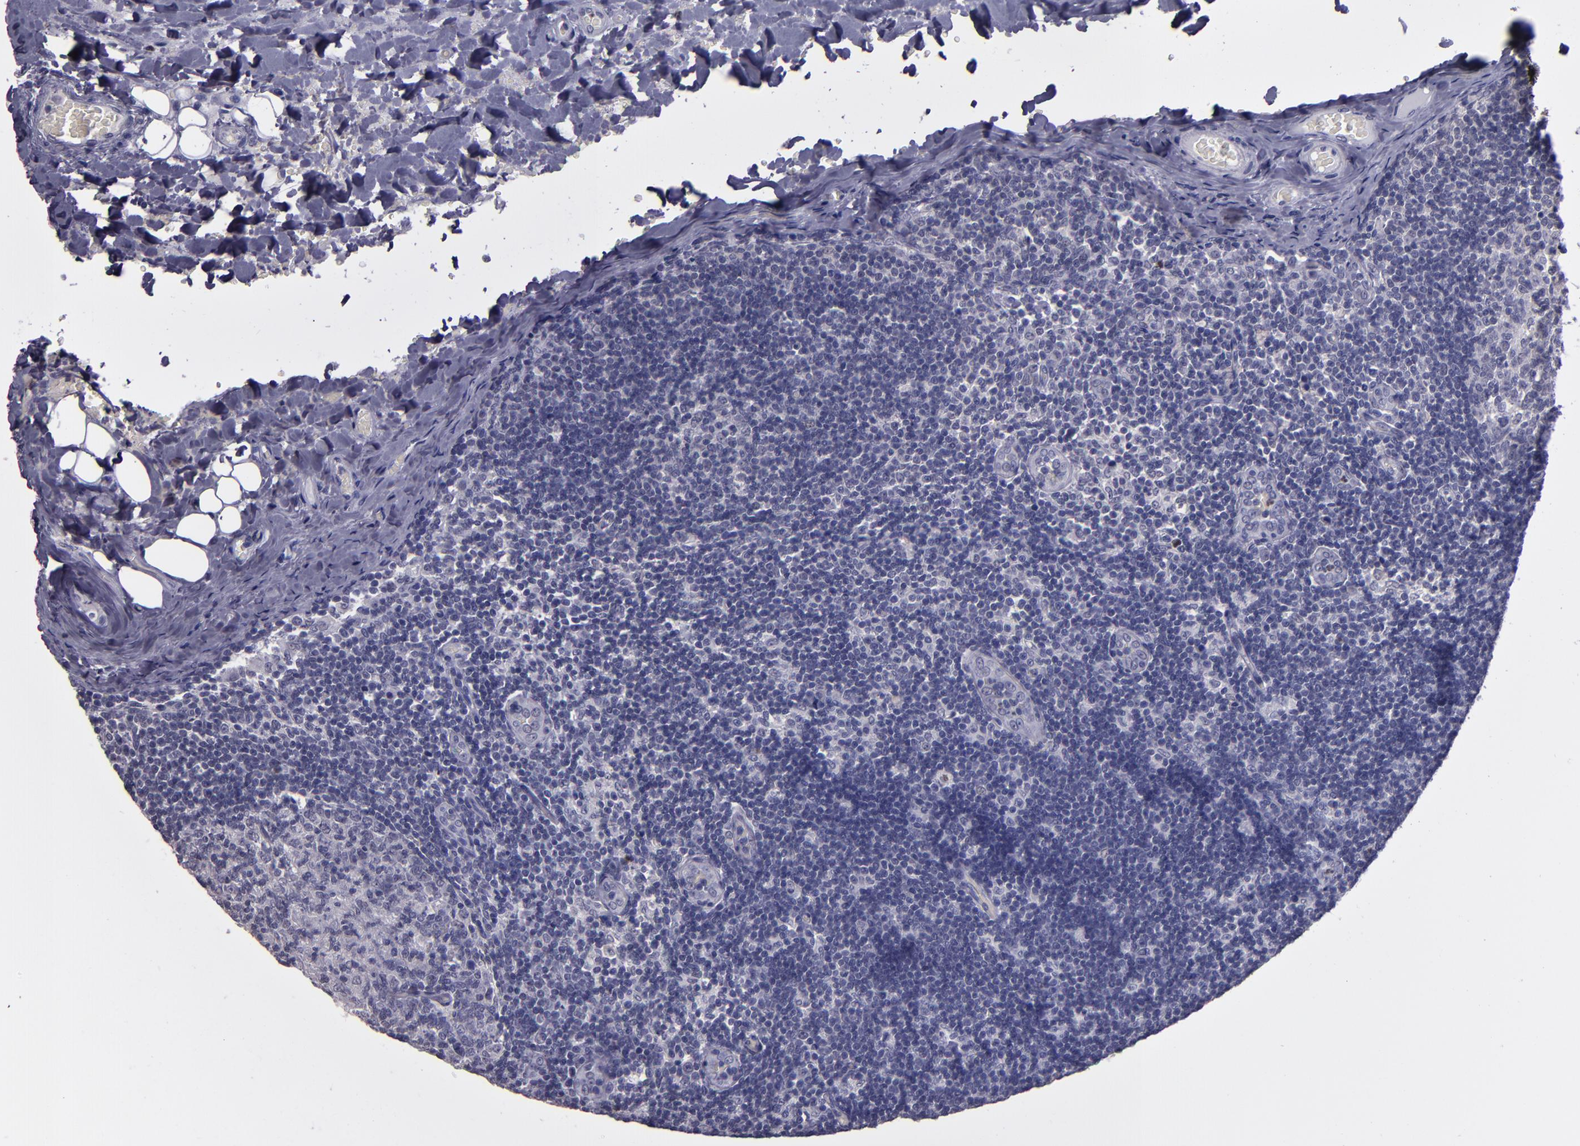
{"staining": {"intensity": "negative", "quantity": "none", "location": "none"}, "tissue": "lymph node", "cell_type": "Germinal center cells", "image_type": "normal", "snomed": [{"axis": "morphology", "description": "Normal tissue, NOS"}, {"axis": "topography", "description": "Lymph node"}, {"axis": "topography", "description": "Salivary gland"}], "caption": "High magnification brightfield microscopy of benign lymph node stained with DAB (brown) and counterstained with hematoxylin (blue): germinal center cells show no significant expression. The staining was performed using DAB (3,3'-diaminobenzidine) to visualize the protein expression in brown, while the nuclei were stained in blue with hematoxylin (Magnification: 20x).", "gene": "CEBPE", "patient": {"sex": "male", "age": 8}}